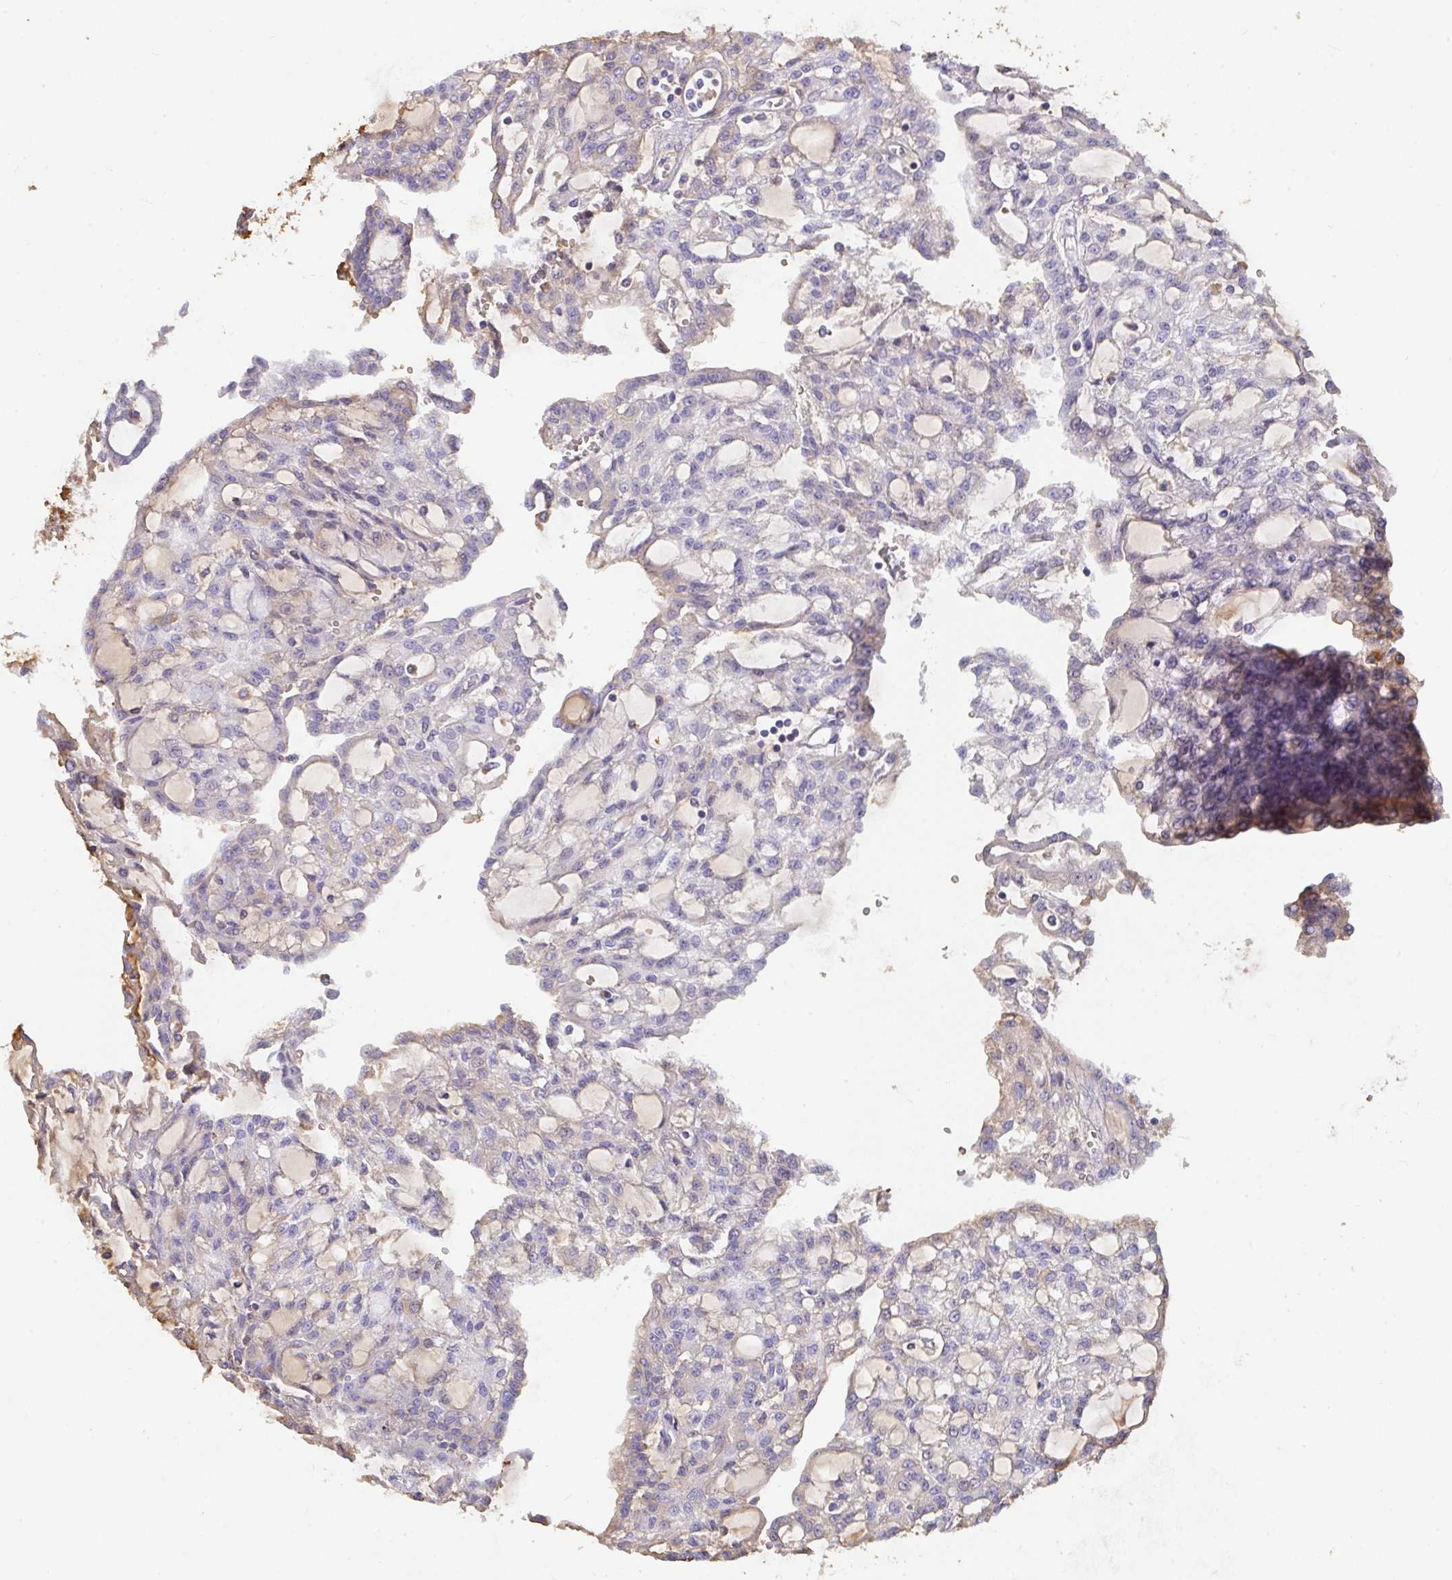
{"staining": {"intensity": "negative", "quantity": "none", "location": "none"}, "tissue": "renal cancer", "cell_type": "Tumor cells", "image_type": "cancer", "snomed": [{"axis": "morphology", "description": "Adenocarcinoma, NOS"}, {"axis": "topography", "description": "Kidney"}], "caption": "Immunohistochemical staining of renal adenocarcinoma exhibits no significant expression in tumor cells. The staining was performed using DAB to visualize the protein expression in brown, while the nuclei were stained in blue with hematoxylin (Magnification: 20x).", "gene": "SMYD5", "patient": {"sex": "male", "age": 63}}